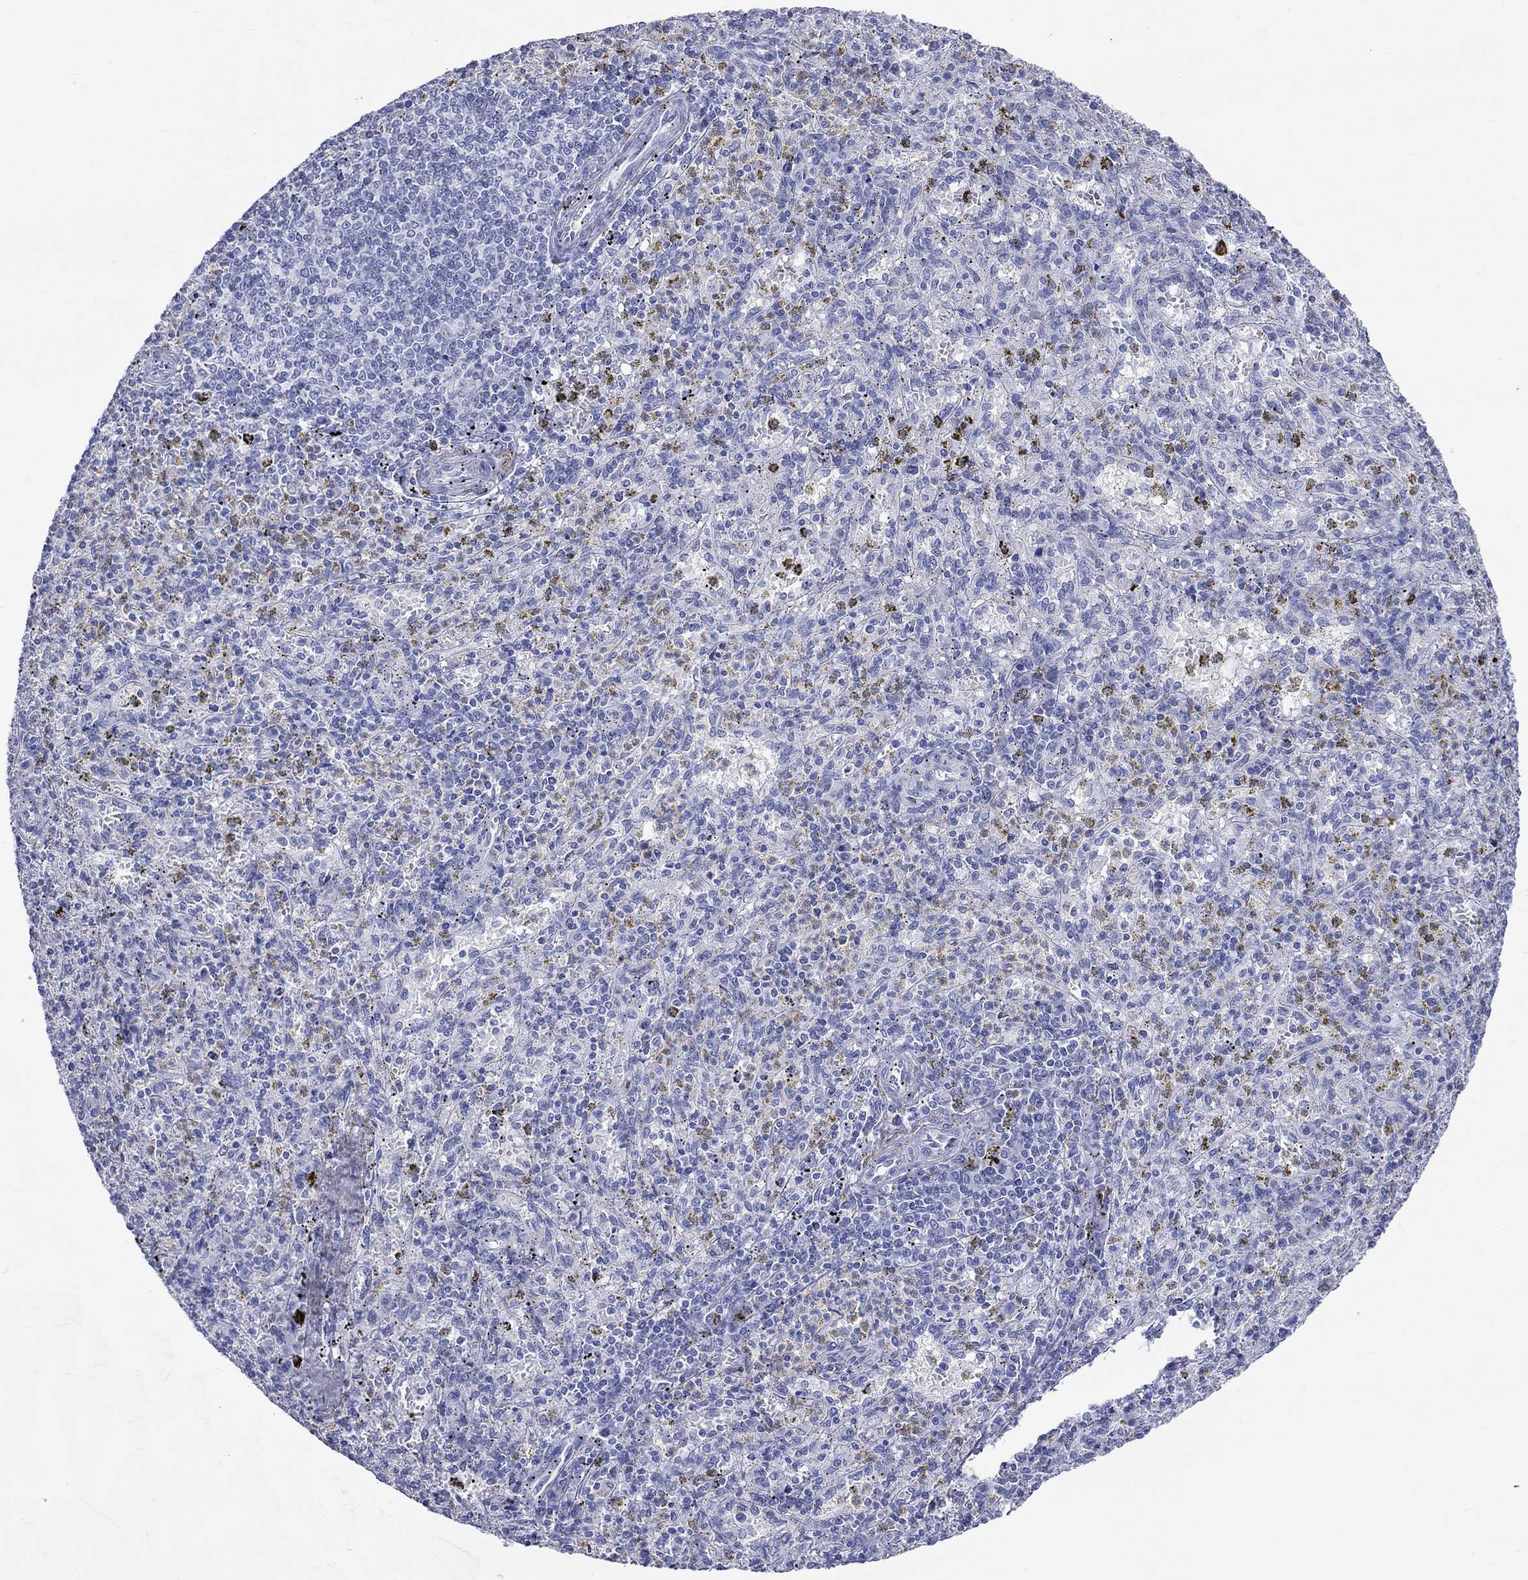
{"staining": {"intensity": "negative", "quantity": "none", "location": "none"}, "tissue": "spleen", "cell_type": "Cells in red pulp", "image_type": "normal", "snomed": [{"axis": "morphology", "description": "Normal tissue, NOS"}, {"axis": "topography", "description": "Spleen"}], "caption": "There is no significant staining in cells in red pulp of spleen. The staining was performed using DAB (3,3'-diaminobenzidine) to visualize the protein expression in brown, while the nuclei were stained in blue with hematoxylin (Magnification: 20x).", "gene": "SPATA9", "patient": {"sex": "male", "age": 60}}